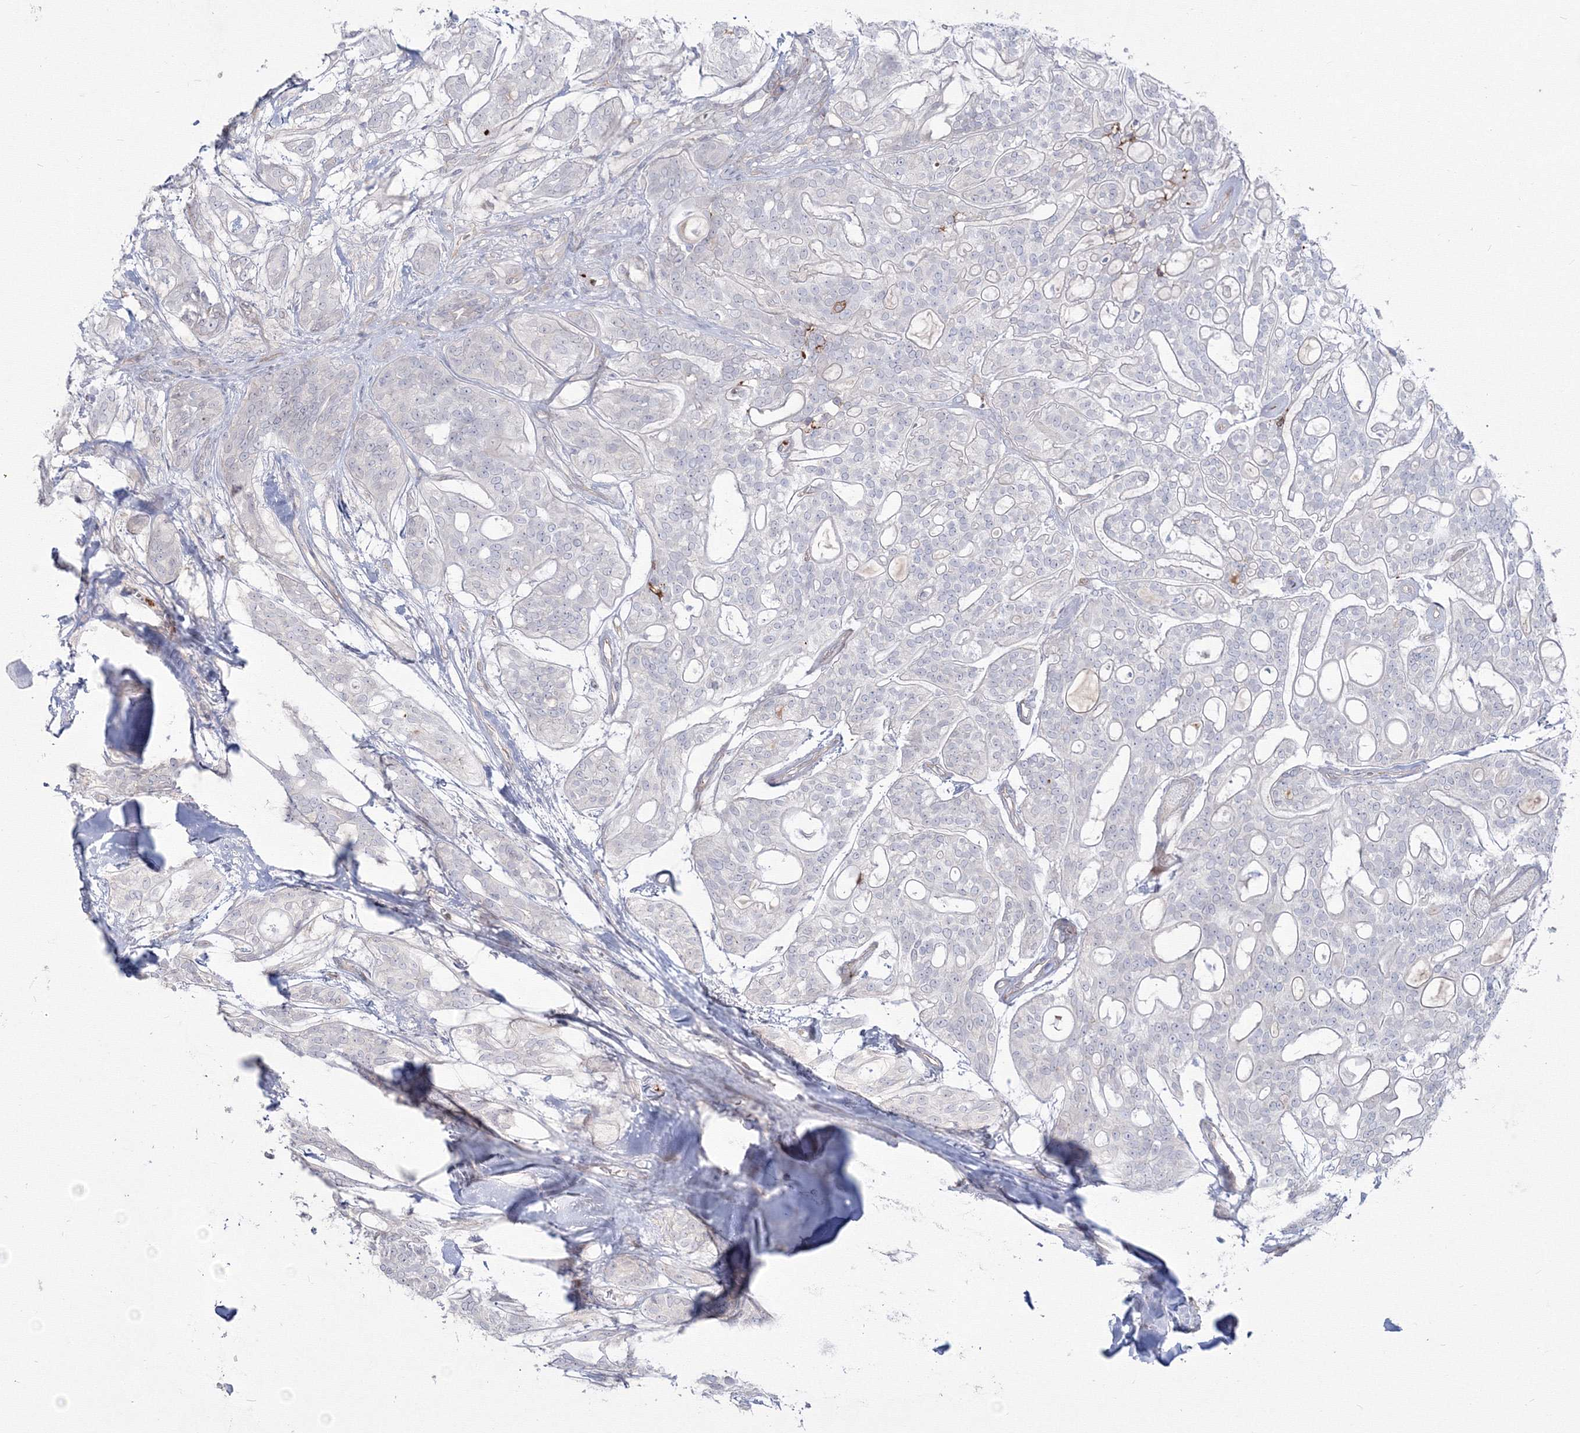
{"staining": {"intensity": "negative", "quantity": "none", "location": "none"}, "tissue": "head and neck cancer", "cell_type": "Tumor cells", "image_type": "cancer", "snomed": [{"axis": "morphology", "description": "Adenocarcinoma, NOS"}, {"axis": "topography", "description": "Head-Neck"}], "caption": "Tumor cells are negative for brown protein staining in head and neck cancer. (DAB (3,3'-diaminobenzidine) IHC with hematoxylin counter stain).", "gene": "HYAL2", "patient": {"sex": "male", "age": 66}}